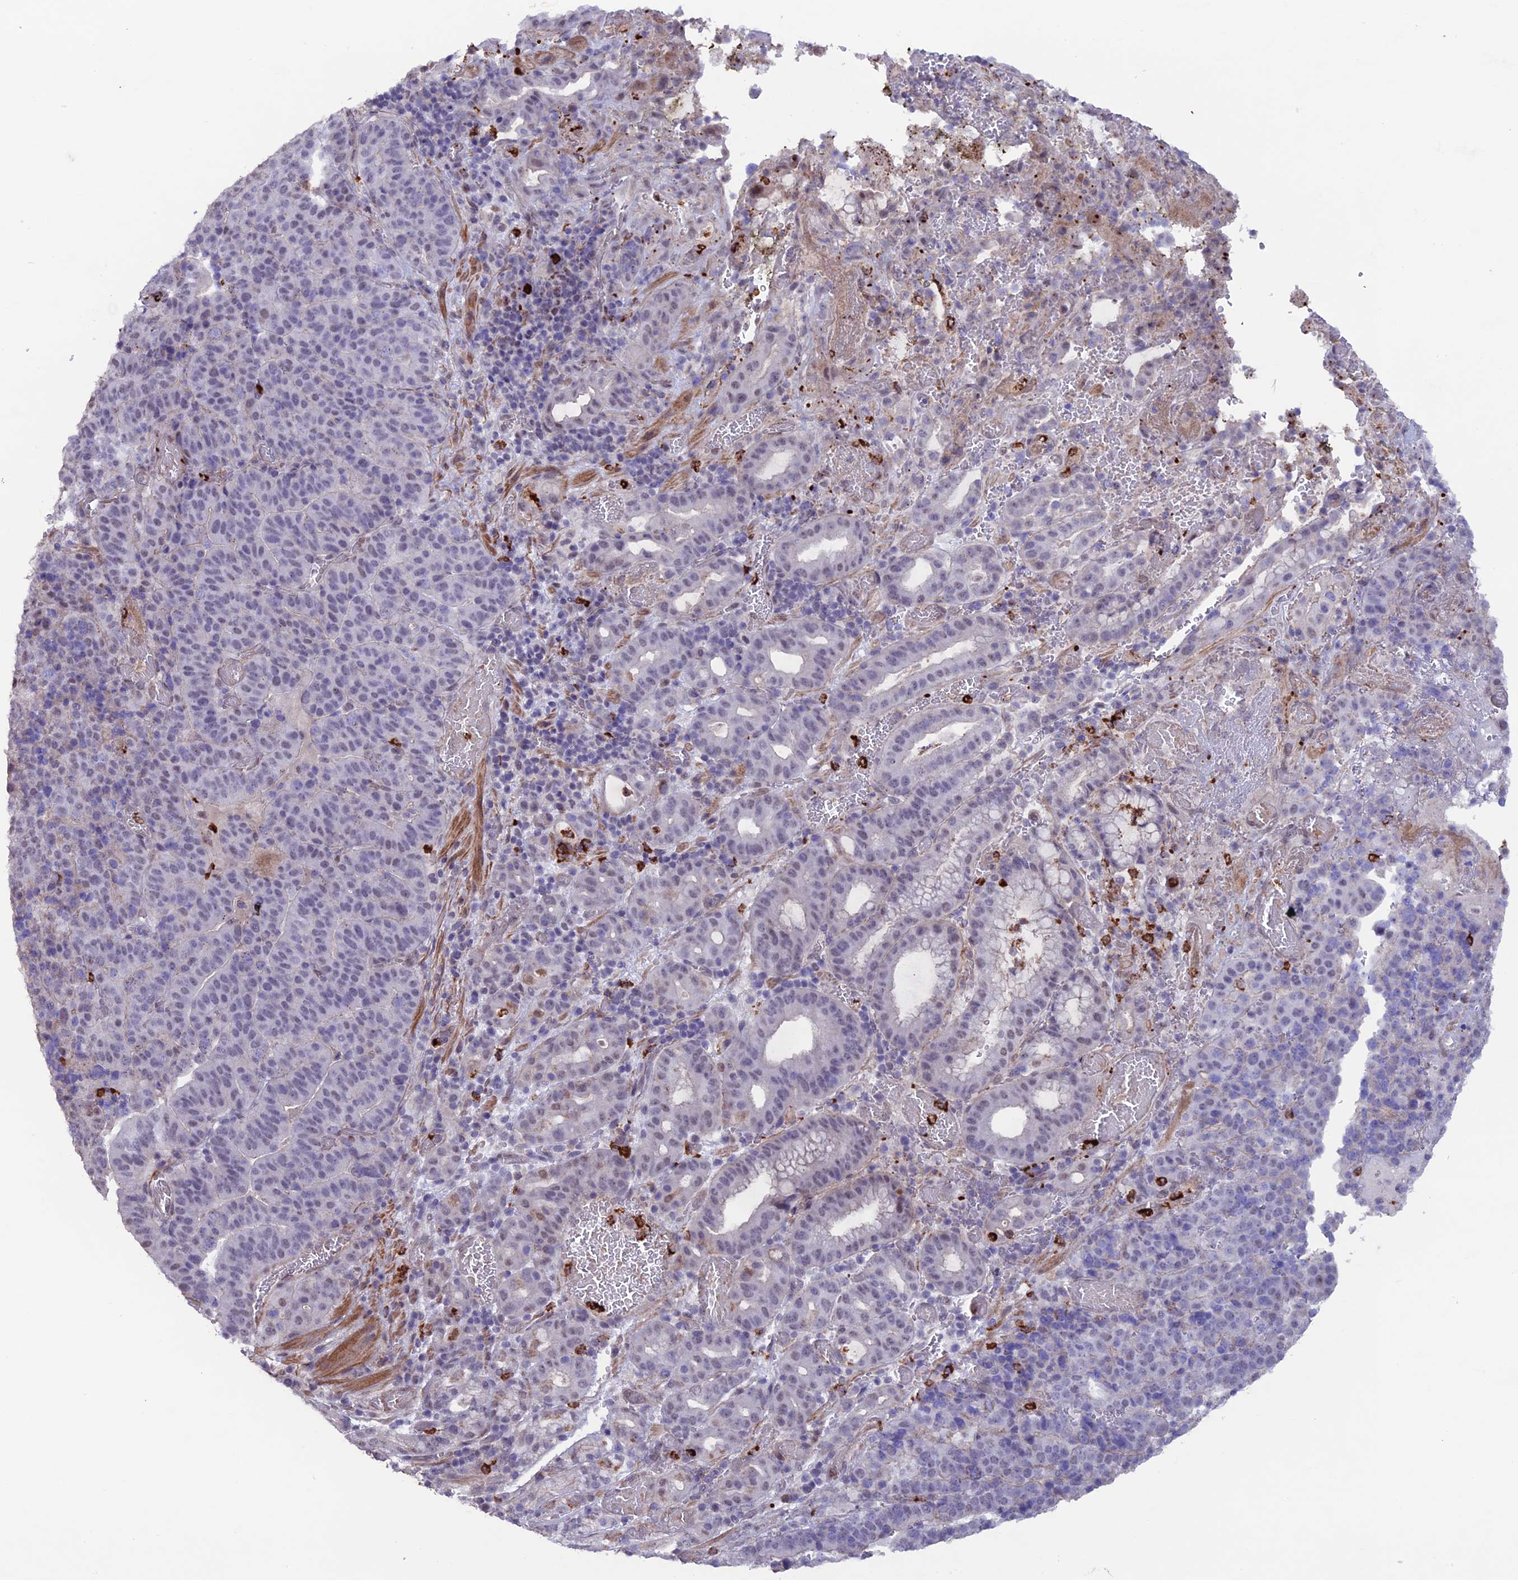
{"staining": {"intensity": "negative", "quantity": "none", "location": "none"}, "tissue": "stomach cancer", "cell_type": "Tumor cells", "image_type": "cancer", "snomed": [{"axis": "morphology", "description": "Adenocarcinoma, NOS"}, {"axis": "topography", "description": "Stomach"}], "caption": "High magnification brightfield microscopy of stomach cancer (adenocarcinoma) stained with DAB (3,3'-diaminobenzidine) (brown) and counterstained with hematoxylin (blue): tumor cells show no significant positivity. (DAB immunohistochemistry (IHC) with hematoxylin counter stain).", "gene": "COL6A6", "patient": {"sex": "male", "age": 48}}